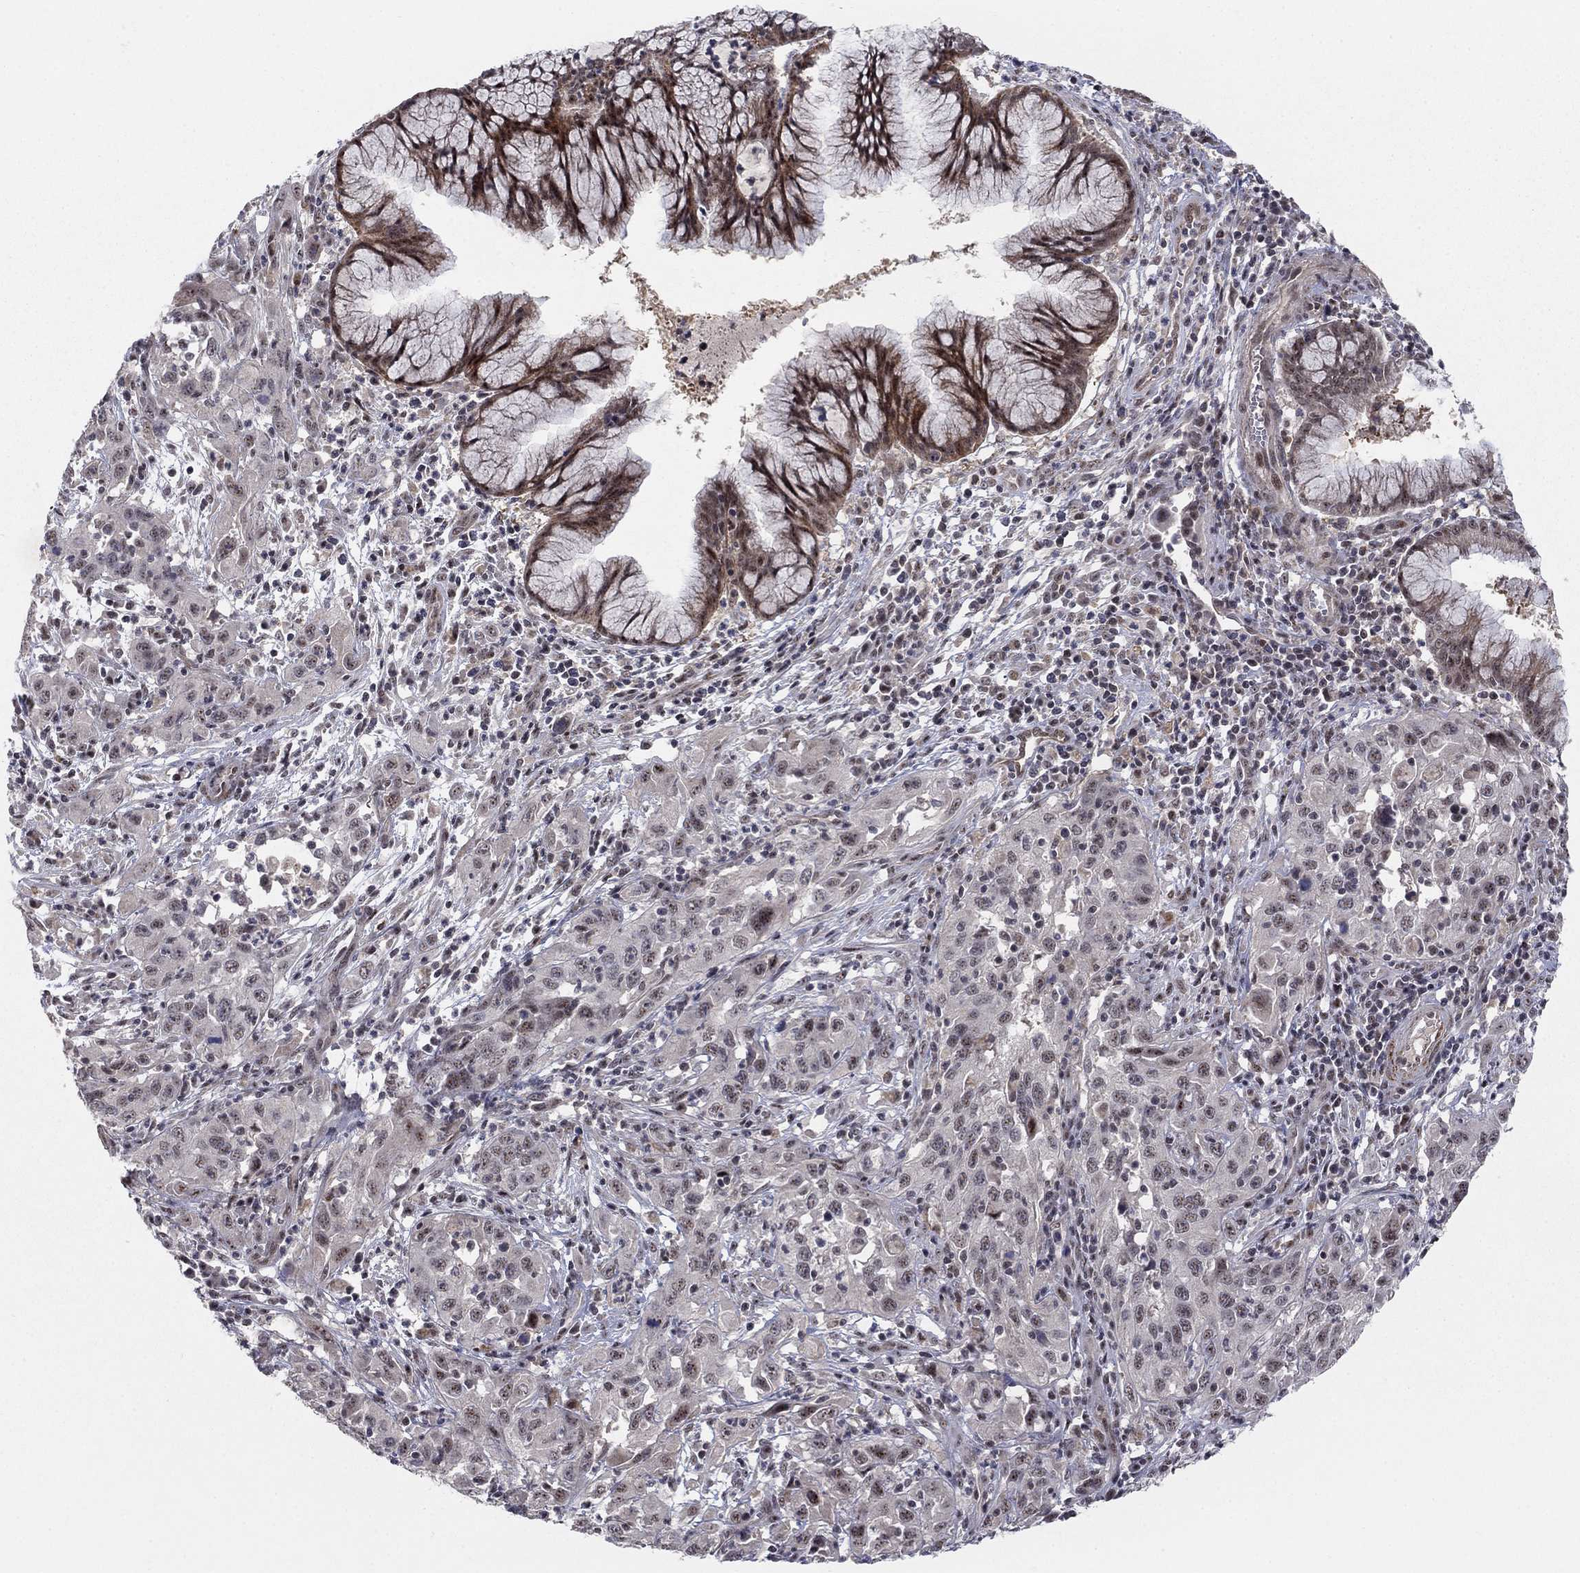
{"staining": {"intensity": "negative", "quantity": "none", "location": "none"}, "tissue": "cervical cancer", "cell_type": "Tumor cells", "image_type": "cancer", "snomed": [{"axis": "morphology", "description": "Squamous cell carcinoma, NOS"}, {"axis": "topography", "description": "Cervix"}], "caption": "Immunohistochemical staining of cervical squamous cell carcinoma shows no significant staining in tumor cells. Nuclei are stained in blue.", "gene": "ZNF395", "patient": {"sex": "female", "age": 32}}